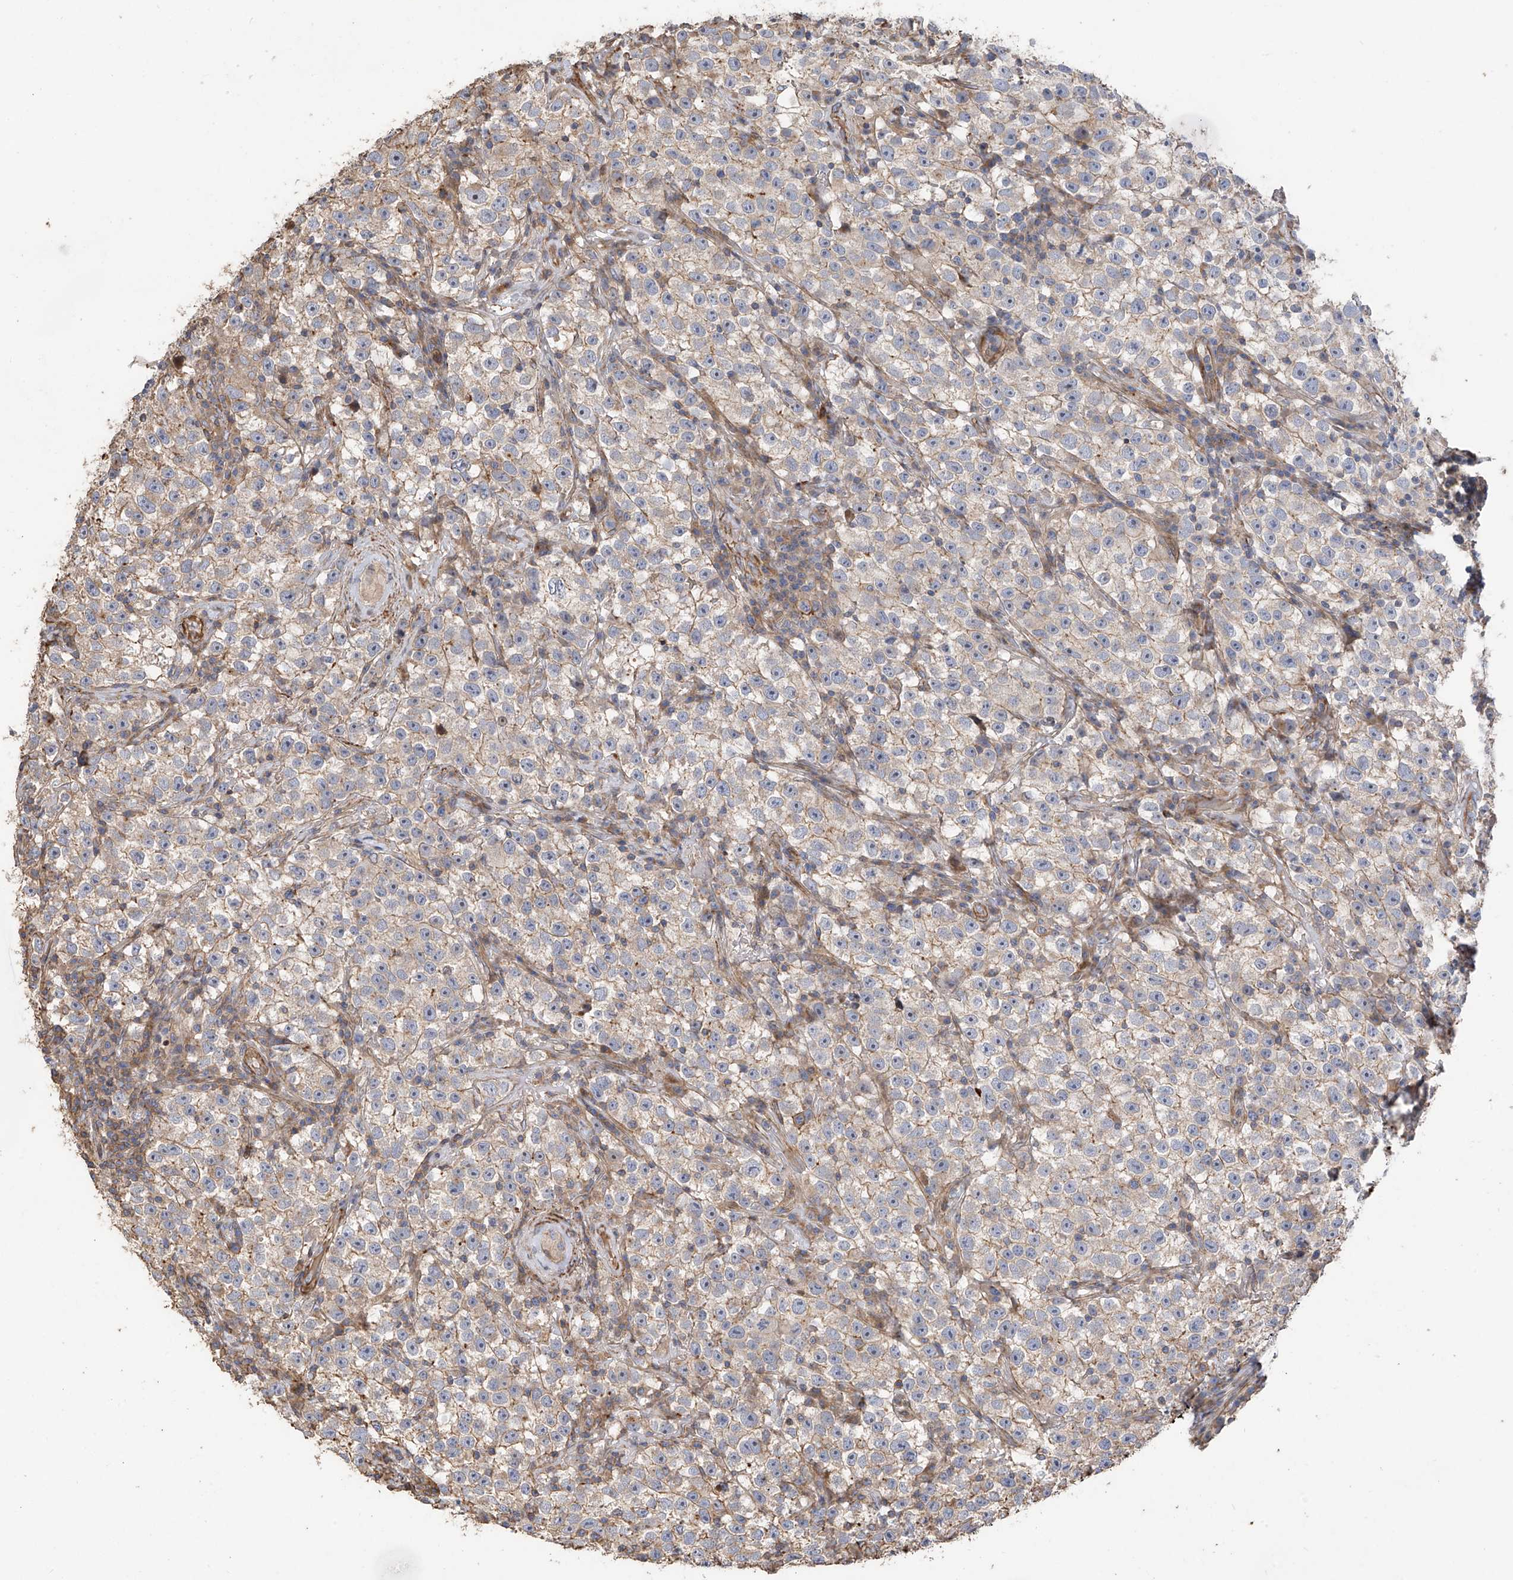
{"staining": {"intensity": "weak", "quantity": "<25%", "location": "cytoplasmic/membranous"}, "tissue": "testis cancer", "cell_type": "Tumor cells", "image_type": "cancer", "snomed": [{"axis": "morphology", "description": "Seminoma, NOS"}, {"axis": "topography", "description": "Testis"}], "caption": "Immunohistochemistry histopathology image of neoplastic tissue: human testis cancer stained with DAB (3,3'-diaminobenzidine) shows no significant protein expression in tumor cells. The staining was performed using DAB to visualize the protein expression in brown, while the nuclei were stained in blue with hematoxylin (Magnification: 20x).", "gene": "SLC43A3", "patient": {"sex": "male", "age": 22}}